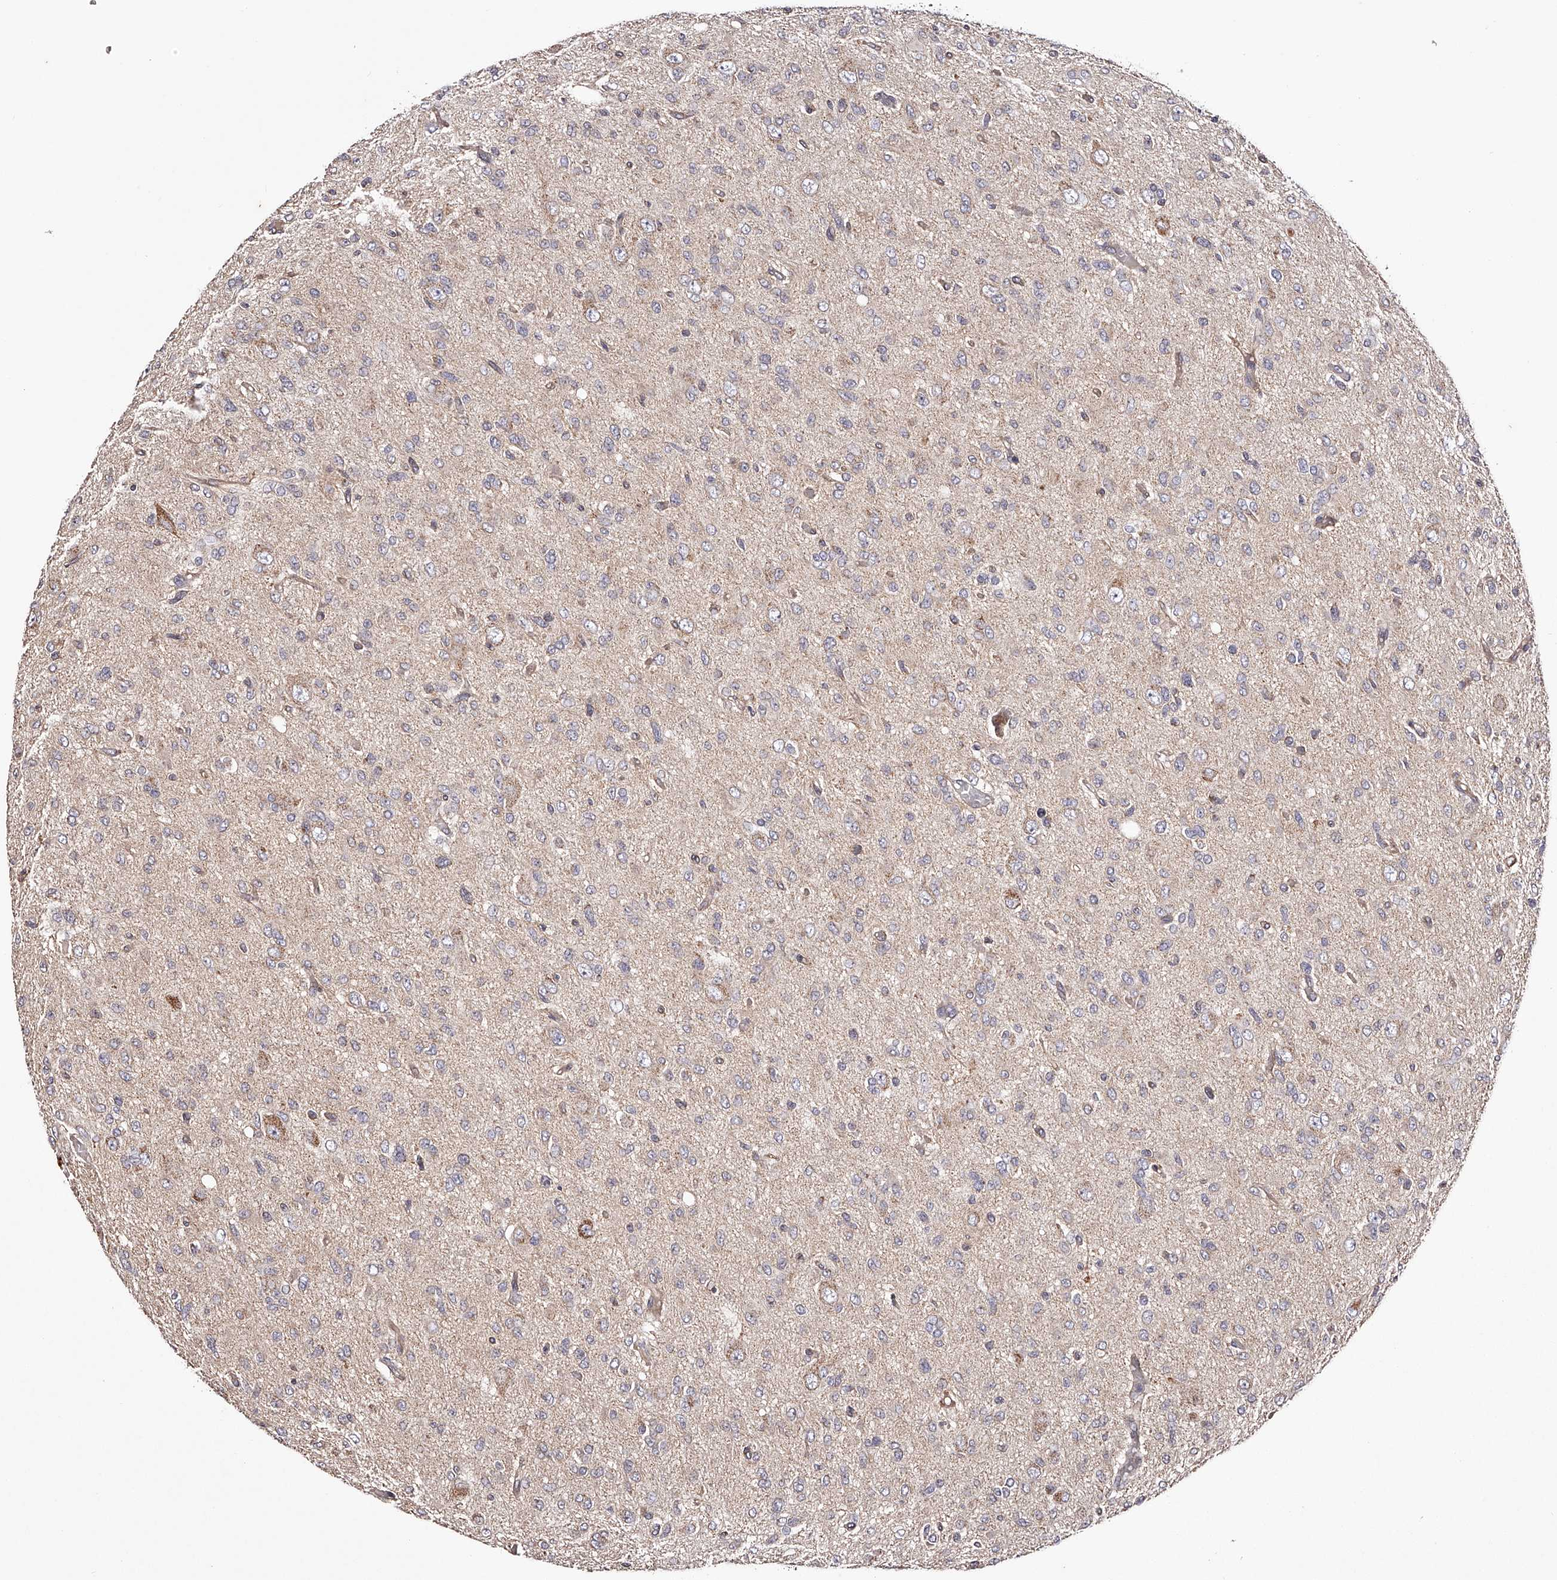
{"staining": {"intensity": "negative", "quantity": "none", "location": "none"}, "tissue": "glioma", "cell_type": "Tumor cells", "image_type": "cancer", "snomed": [{"axis": "morphology", "description": "Glioma, malignant, High grade"}, {"axis": "topography", "description": "Brain"}], "caption": "A photomicrograph of human malignant glioma (high-grade) is negative for staining in tumor cells. (Brightfield microscopy of DAB IHC at high magnification).", "gene": "USP21", "patient": {"sex": "female", "age": 59}}